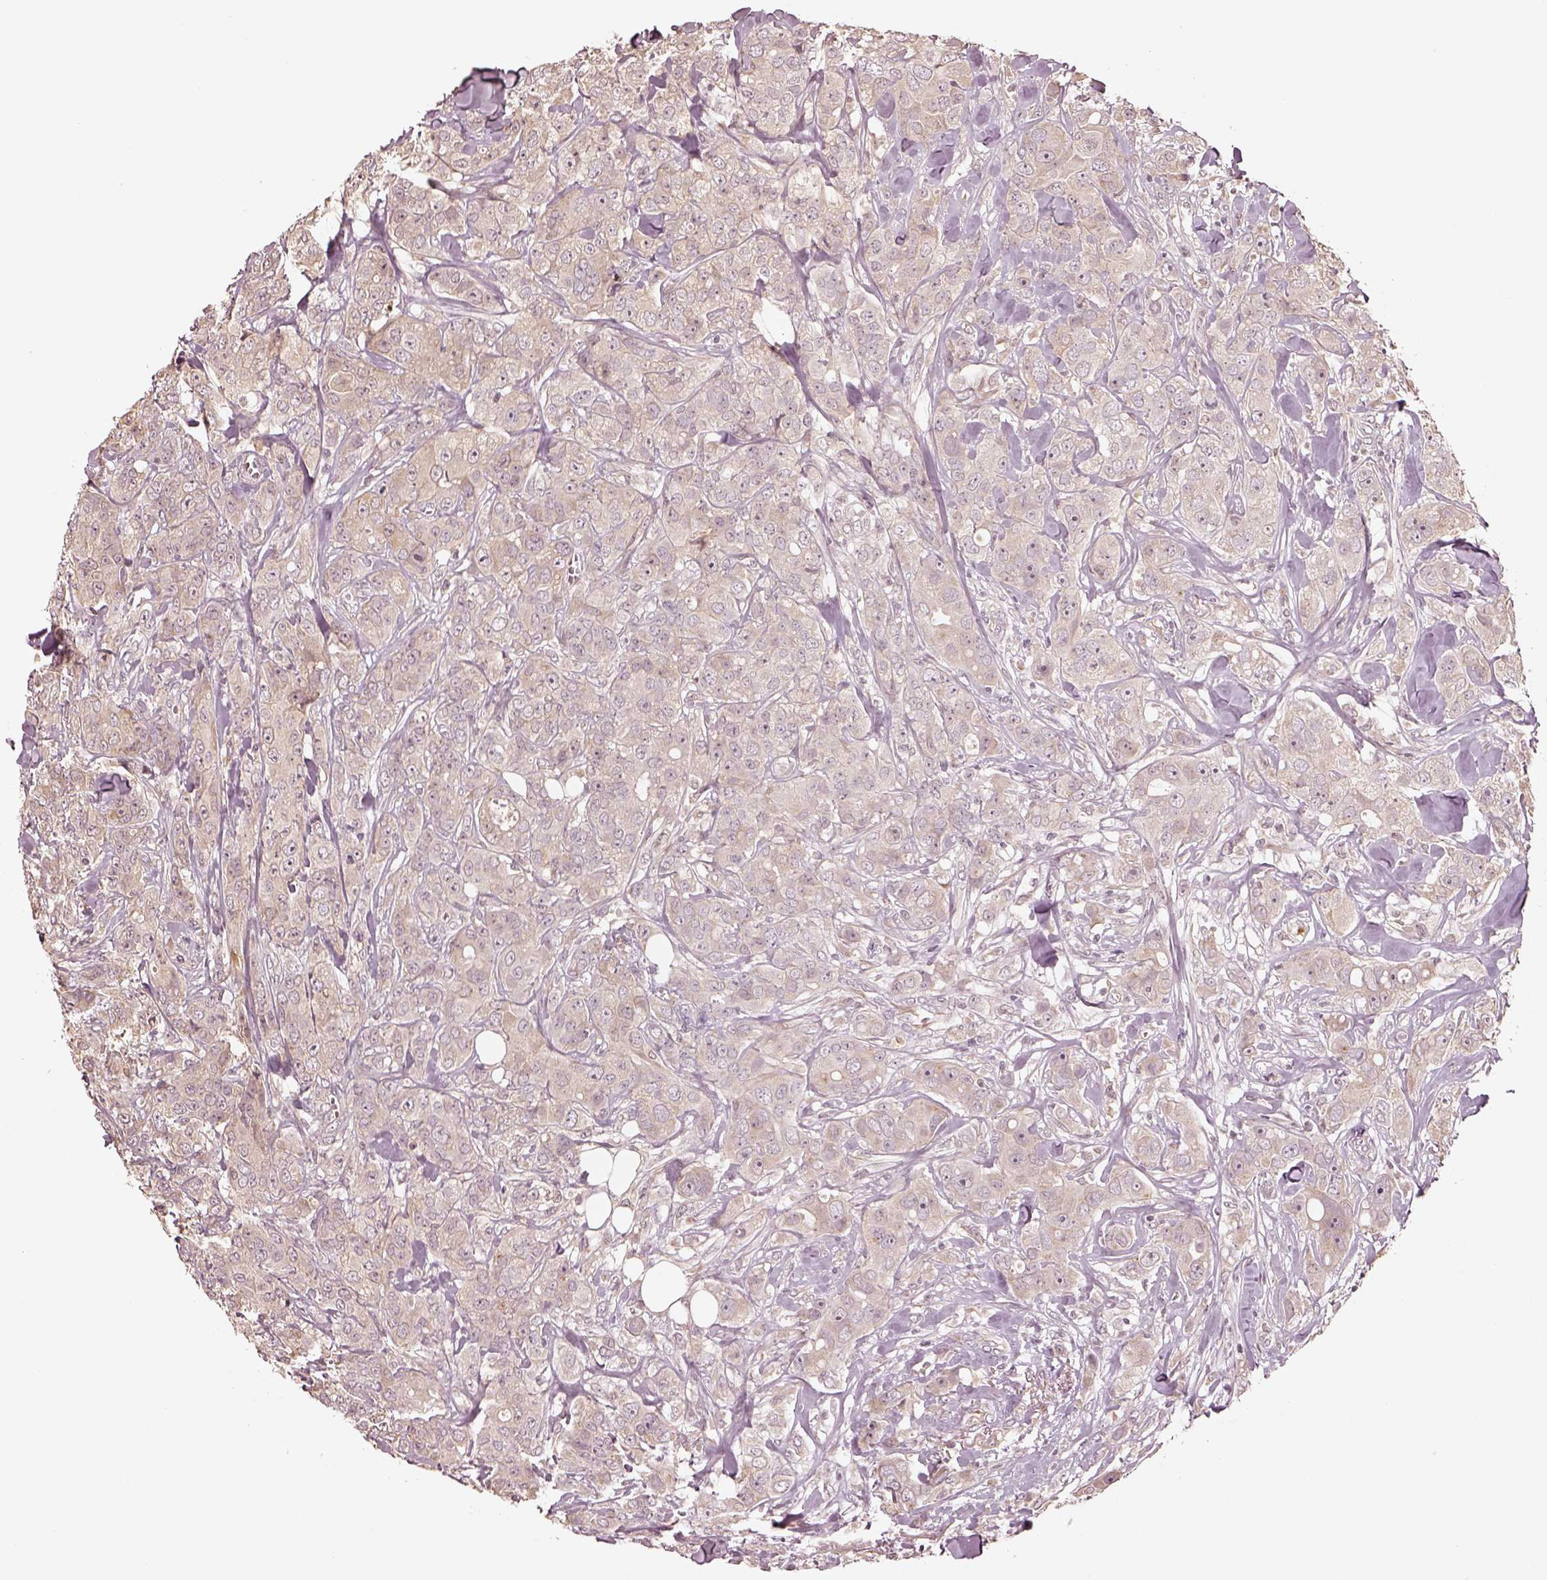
{"staining": {"intensity": "weak", "quantity": "<25%", "location": "cytoplasmic/membranous"}, "tissue": "breast cancer", "cell_type": "Tumor cells", "image_type": "cancer", "snomed": [{"axis": "morphology", "description": "Duct carcinoma"}, {"axis": "topography", "description": "Breast"}], "caption": "Tumor cells show no significant expression in breast cancer (infiltrating ductal carcinoma).", "gene": "CRB1", "patient": {"sex": "female", "age": 43}}